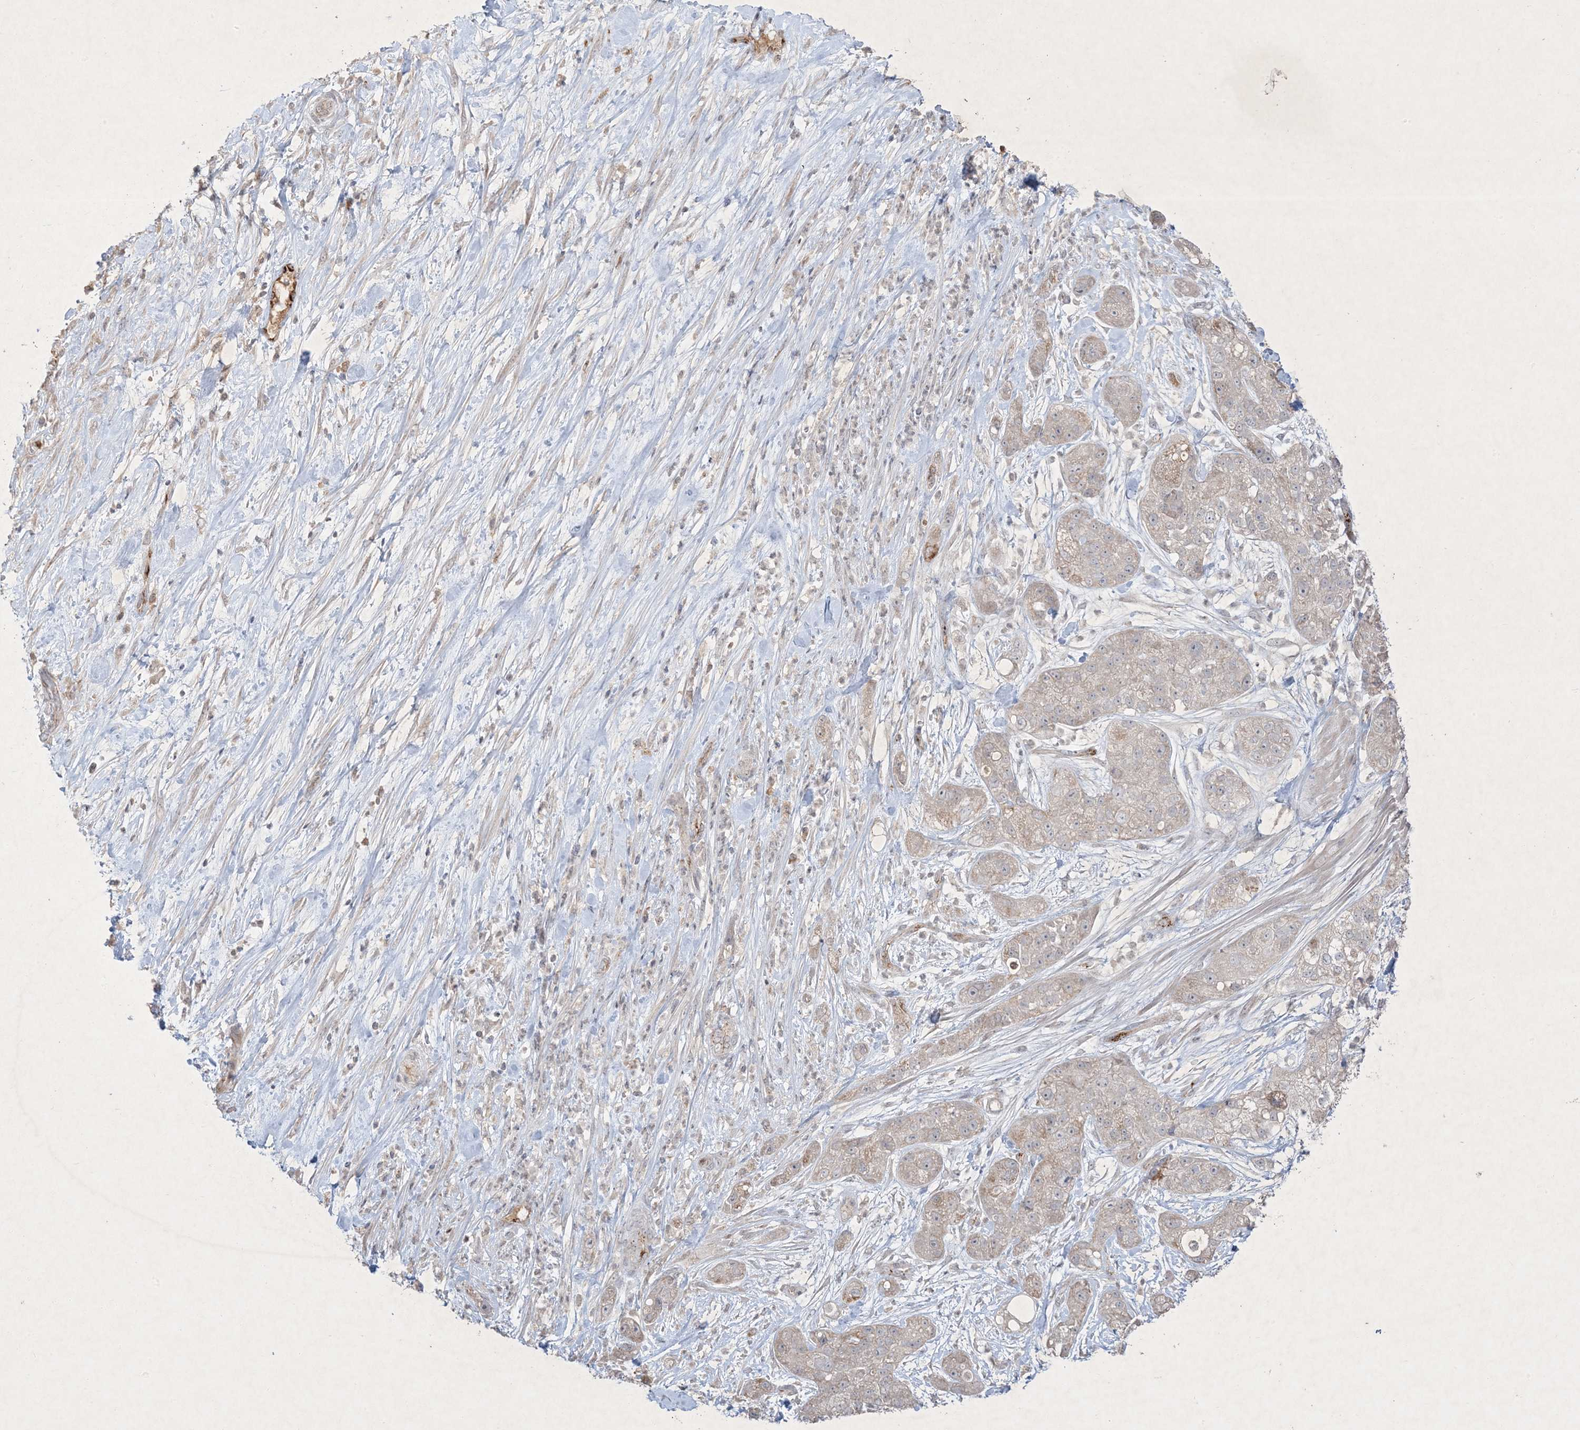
{"staining": {"intensity": "negative", "quantity": "none", "location": "none"}, "tissue": "pancreatic cancer", "cell_type": "Tumor cells", "image_type": "cancer", "snomed": [{"axis": "morphology", "description": "Adenocarcinoma, NOS"}, {"axis": "topography", "description": "Pancreas"}], "caption": "Human pancreatic cancer stained for a protein using IHC shows no staining in tumor cells.", "gene": "PRSS36", "patient": {"sex": "female", "age": 78}}